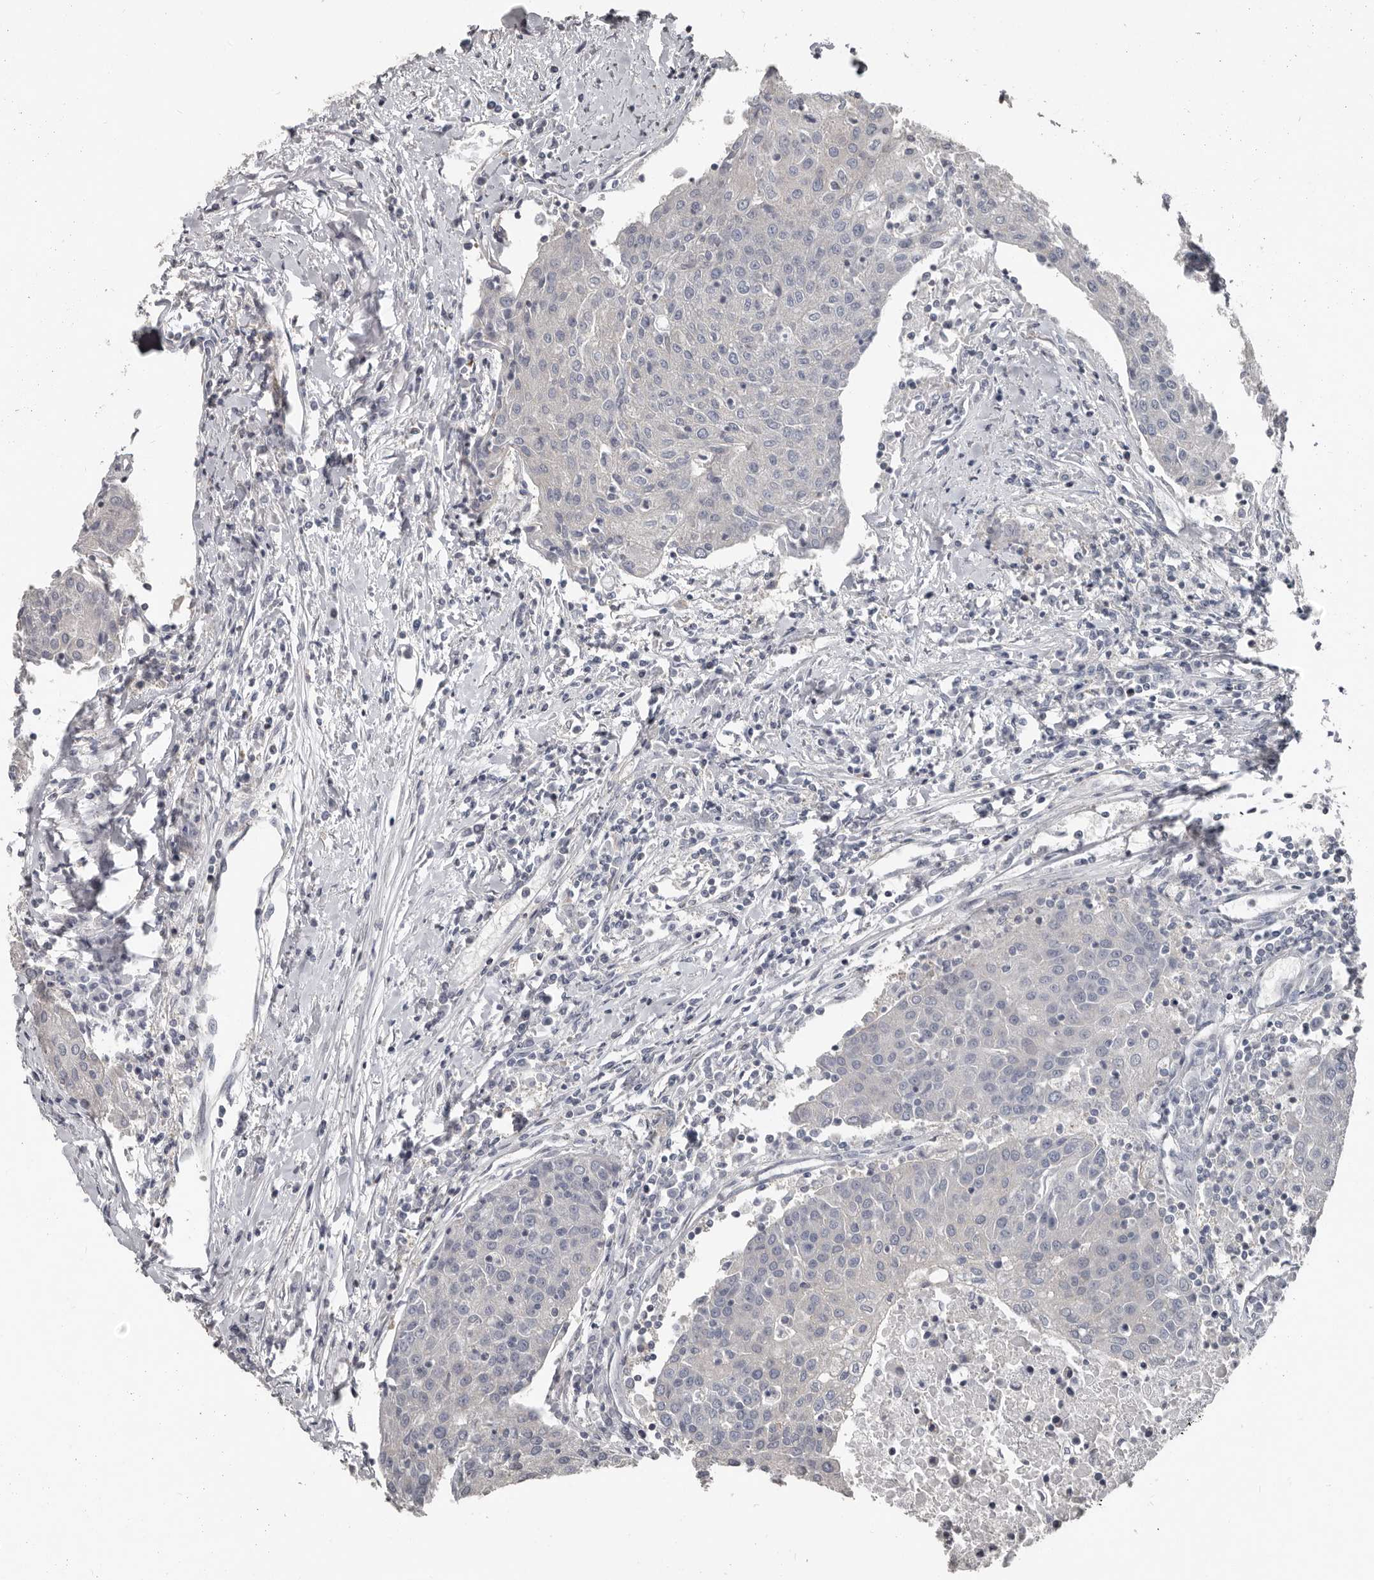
{"staining": {"intensity": "negative", "quantity": "none", "location": "none"}, "tissue": "urothelial cancer", "cell_type": "Tumor cells", "image_type": "cancer", "snomed": [{"axis": "morphology", "description": "Urothelial carcinoma, High grade"}, {"axis": "topography", "description": "Urinary bladder"}], "caption": "Human high-grade urothelial carcinoma stained for a protein using immunohistochemistry shows no expression in tumor cells.", "gene": "CA6", "patient": {"sex": "female", "age": 85}}